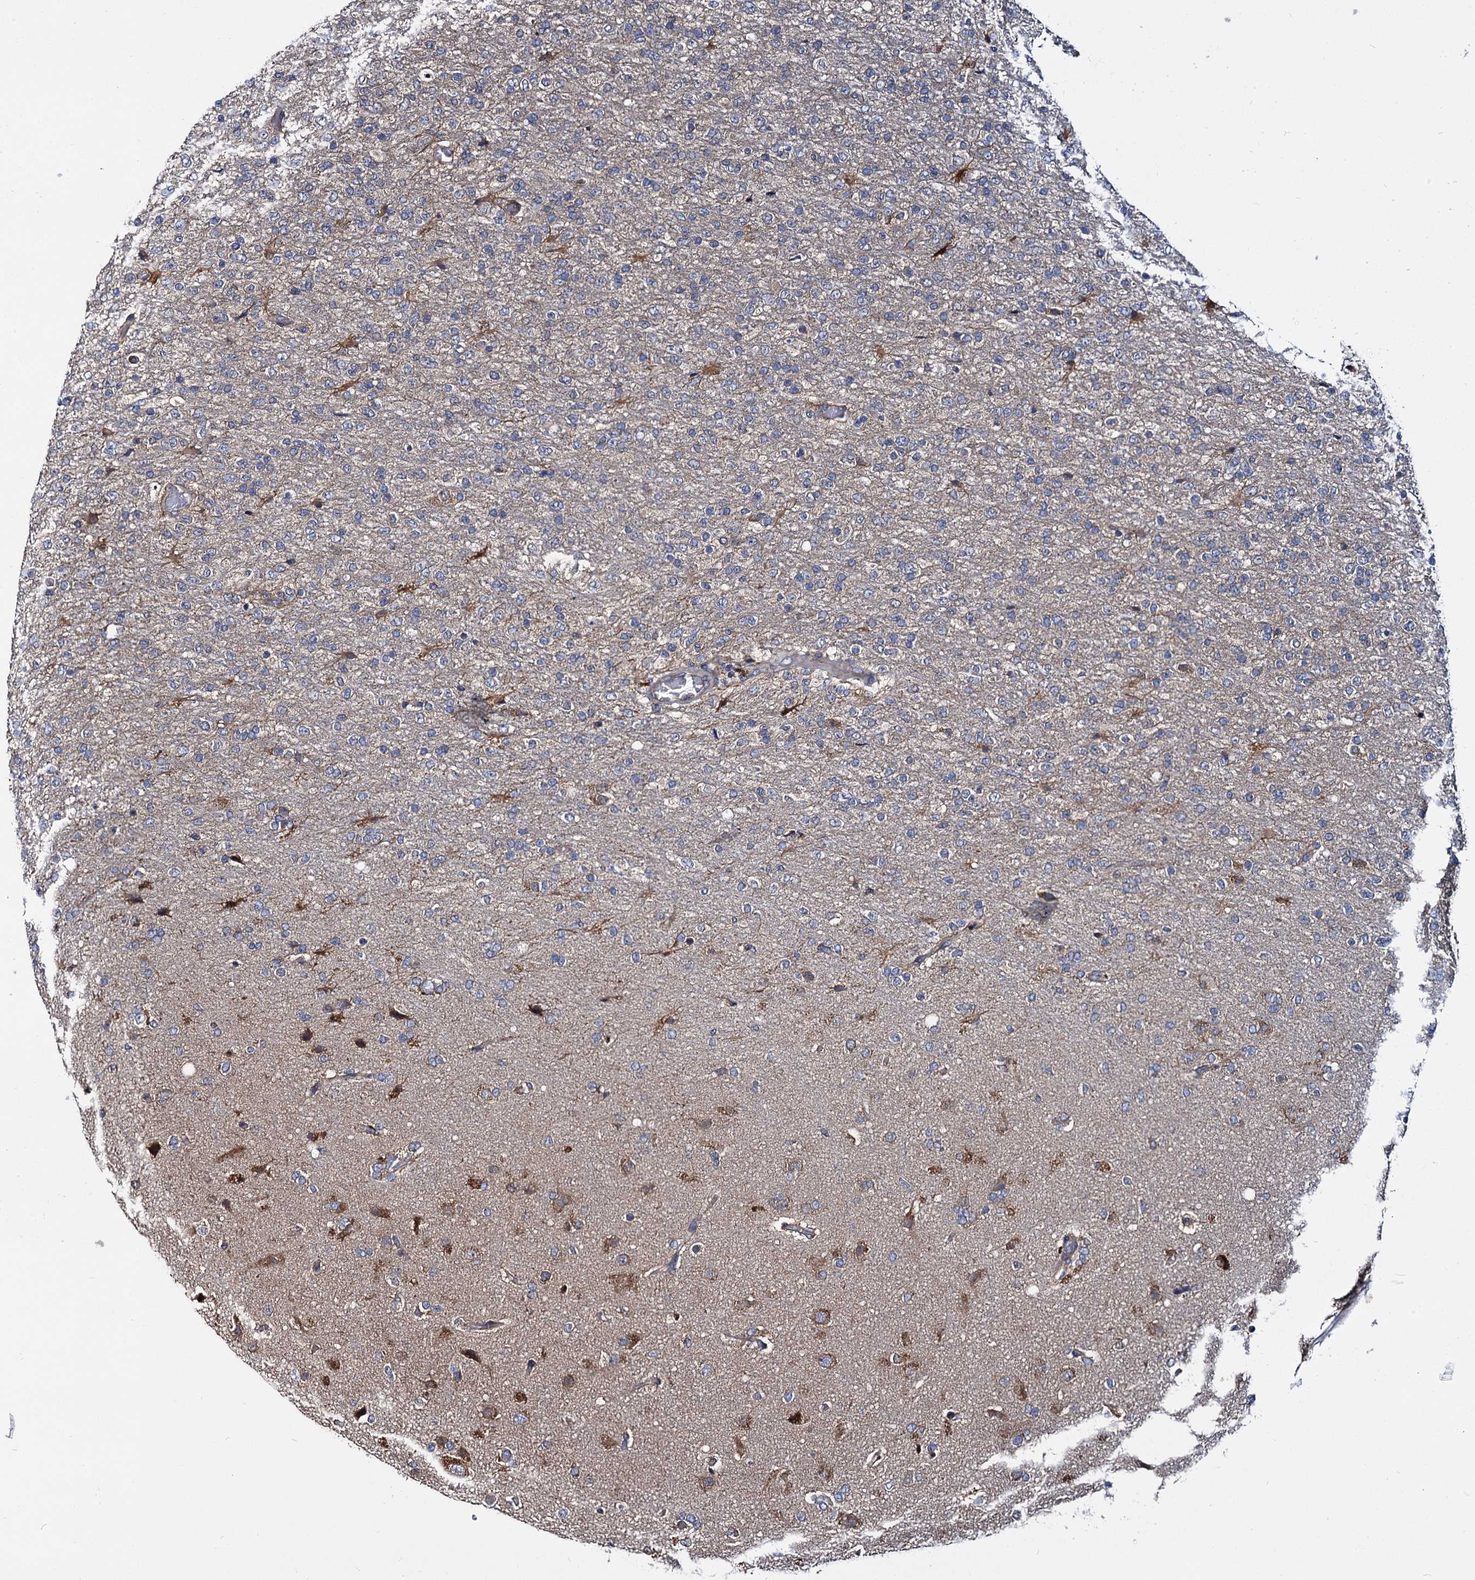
{"staining": {"intensity": "weak", "quantity": "<25%", "location": "cytoplasmic/membranous"}, "tissue": "glioma", "cell_type": "Tumor cells", "image_type": "cancer", "snomed": [{"axis": "morphology", "description": "Glioma, malignant, High grade"}, {"axis": "topography", "description": "Brain"}], "caption": "Image shows no significant protein staining in tumor cells of malignant glioma (high-grade).", "gene": "CEP192", "patient": {"sex": "female", "age": 74}}